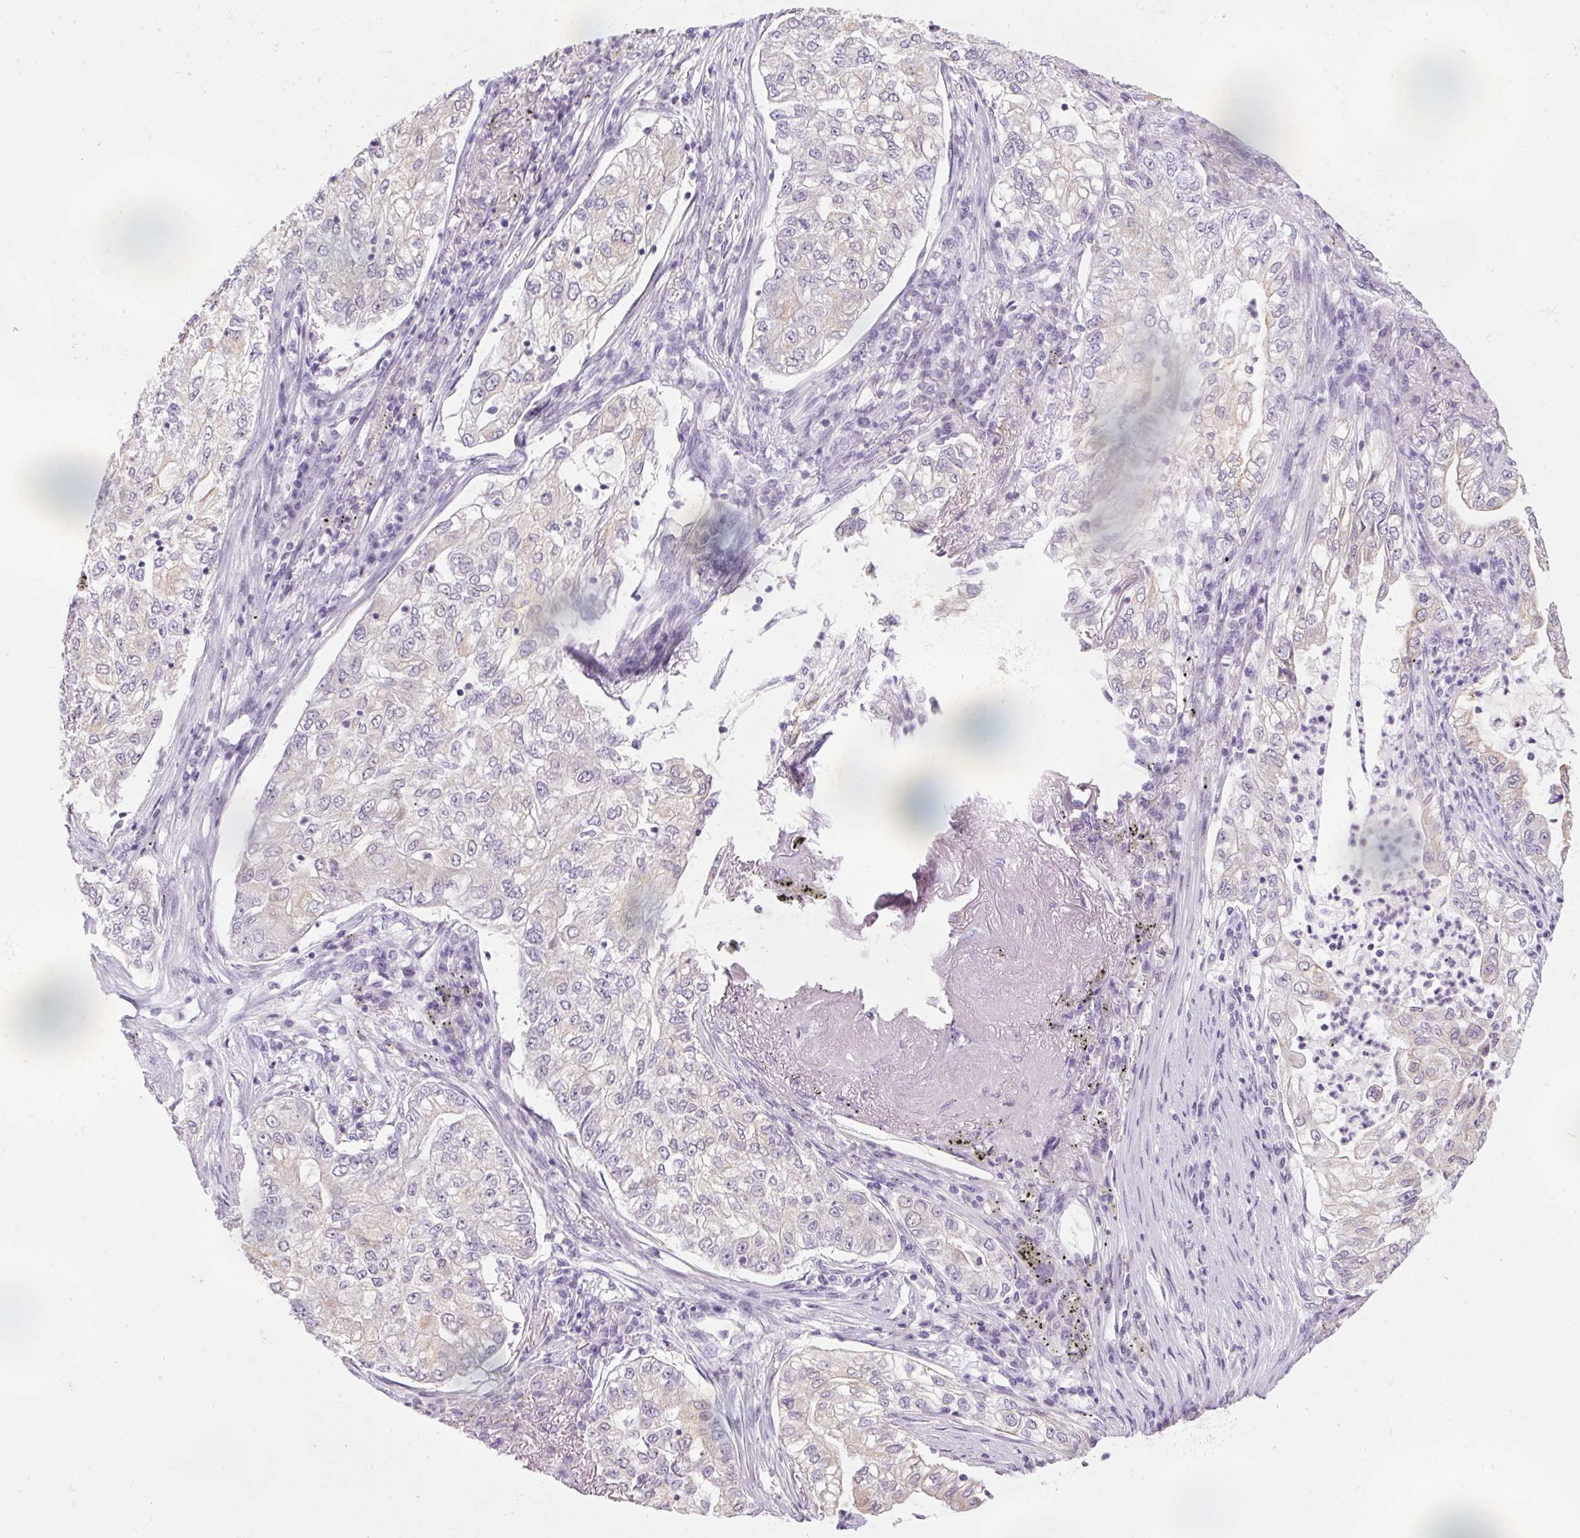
{"staining": {"intensity": "negative", "quantity": "none", "location": "none"}, "tissue": "lung cancer", "cell_type": "Tumor cells", "image_type": "cancer", "snomed": [{"axis": "morphology", "description": "Adenocarcinoma, NOS"}, {"axis": "topography", "description": "Lung"}], "caption": "IHC of human lung cancer demonstrates no expression in tumor cells.", "gene": "RPTN", "patient": {"sex": "female", "age": 73}}